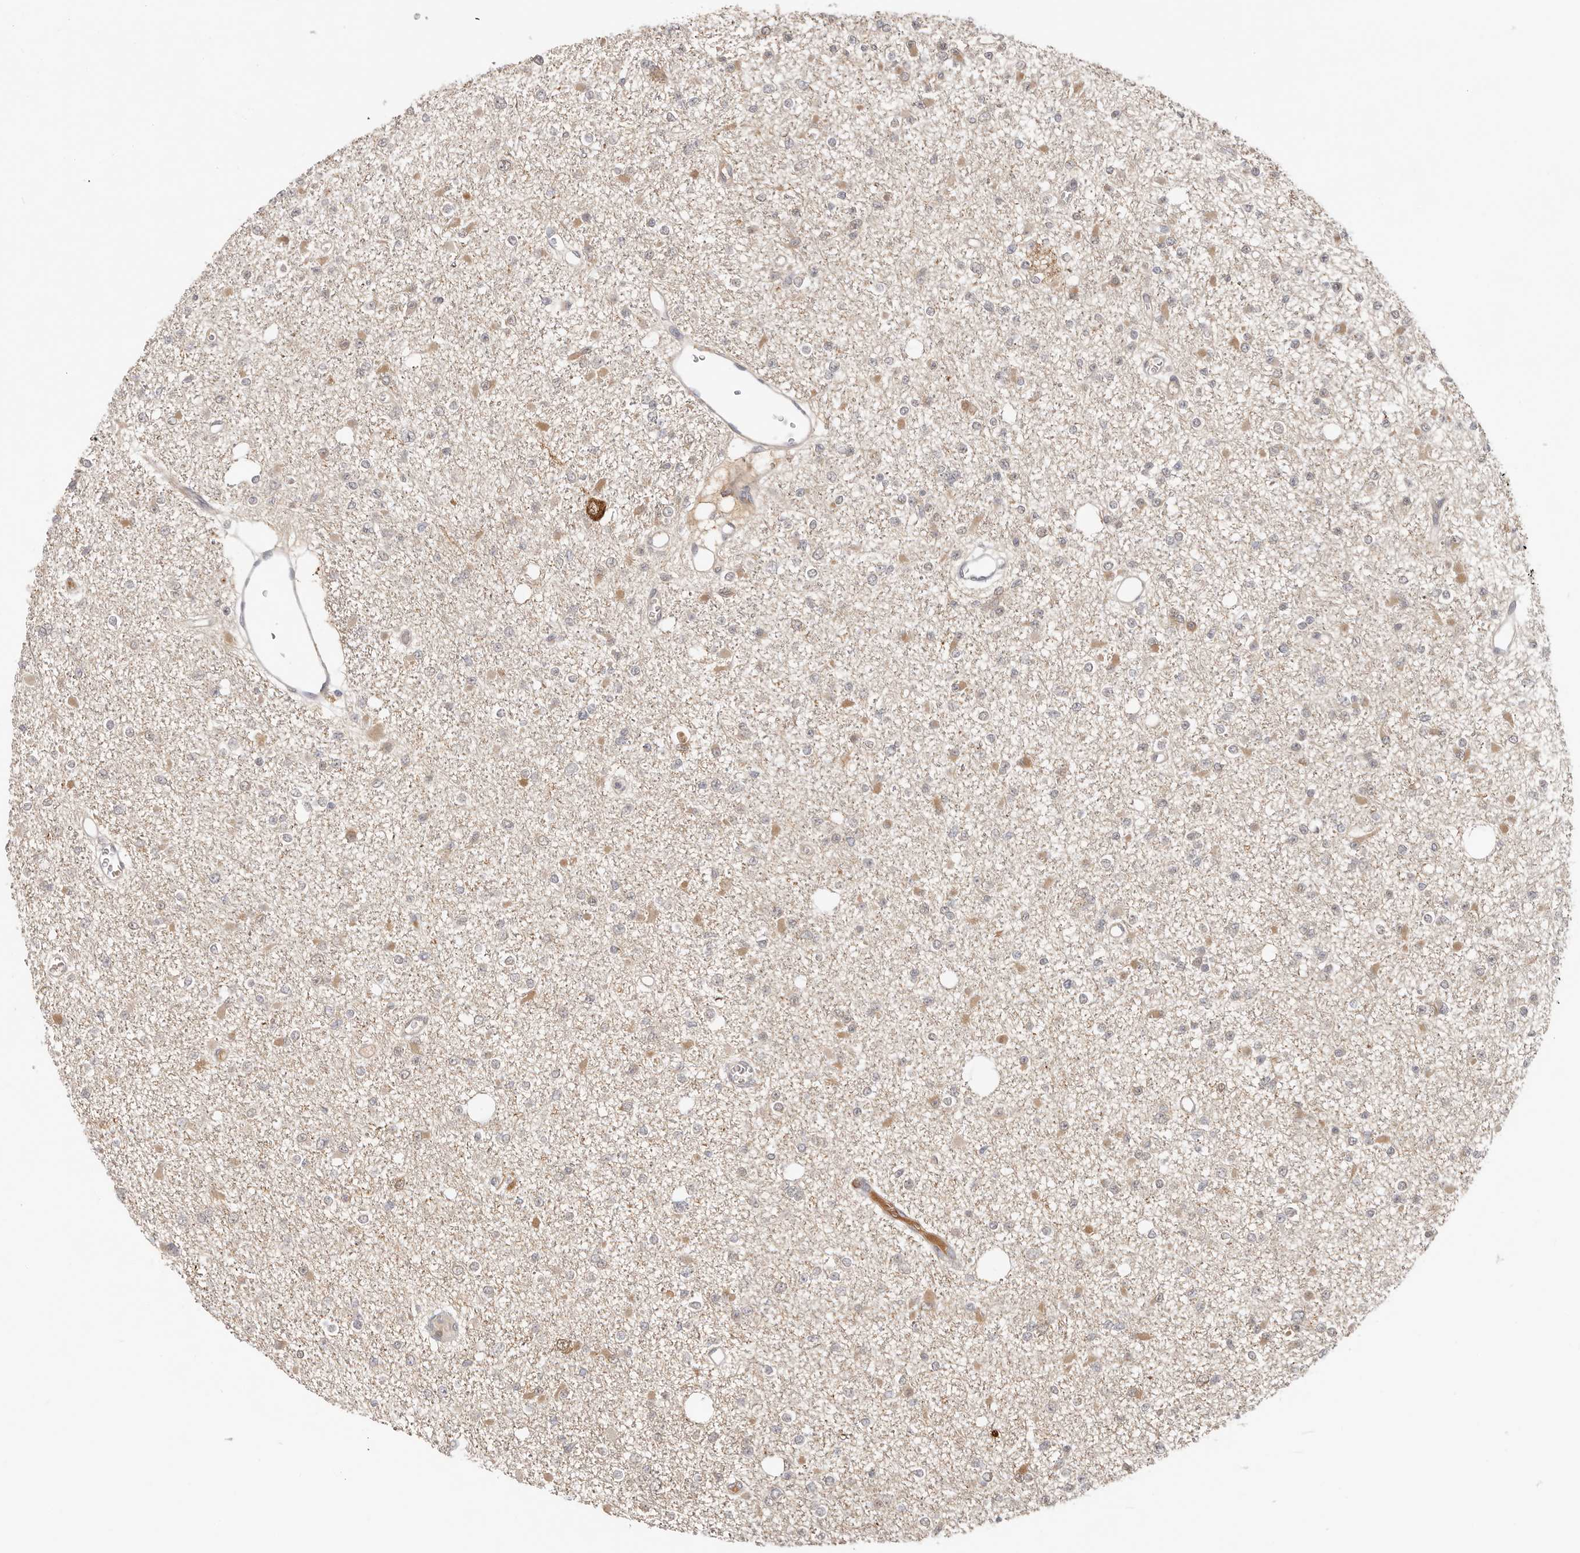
{"staining": {"intensity": "moderate", "quantity": "<25%", "location": "cytoplasmic/membranous"}, "tissue": "glioma", "cell_type": "Tumor cells", "image_type": "cancer", "snomed": [{"axis": "morphology", "description": "Glioma, malignant, Low grade"}, {"axis": "topography", "description": "Brain"}], "caption": "High-magnification brightfield microscopy of glioma stained with DAB (brown) and counterstained with hematoxylin (blue). tumor cells exhibit moderate cytoplasmic/membranous positivity is appreciated in about<25% of cells.", "gene": "LARP7", "patient": {"sex": "female", "age": 22}}